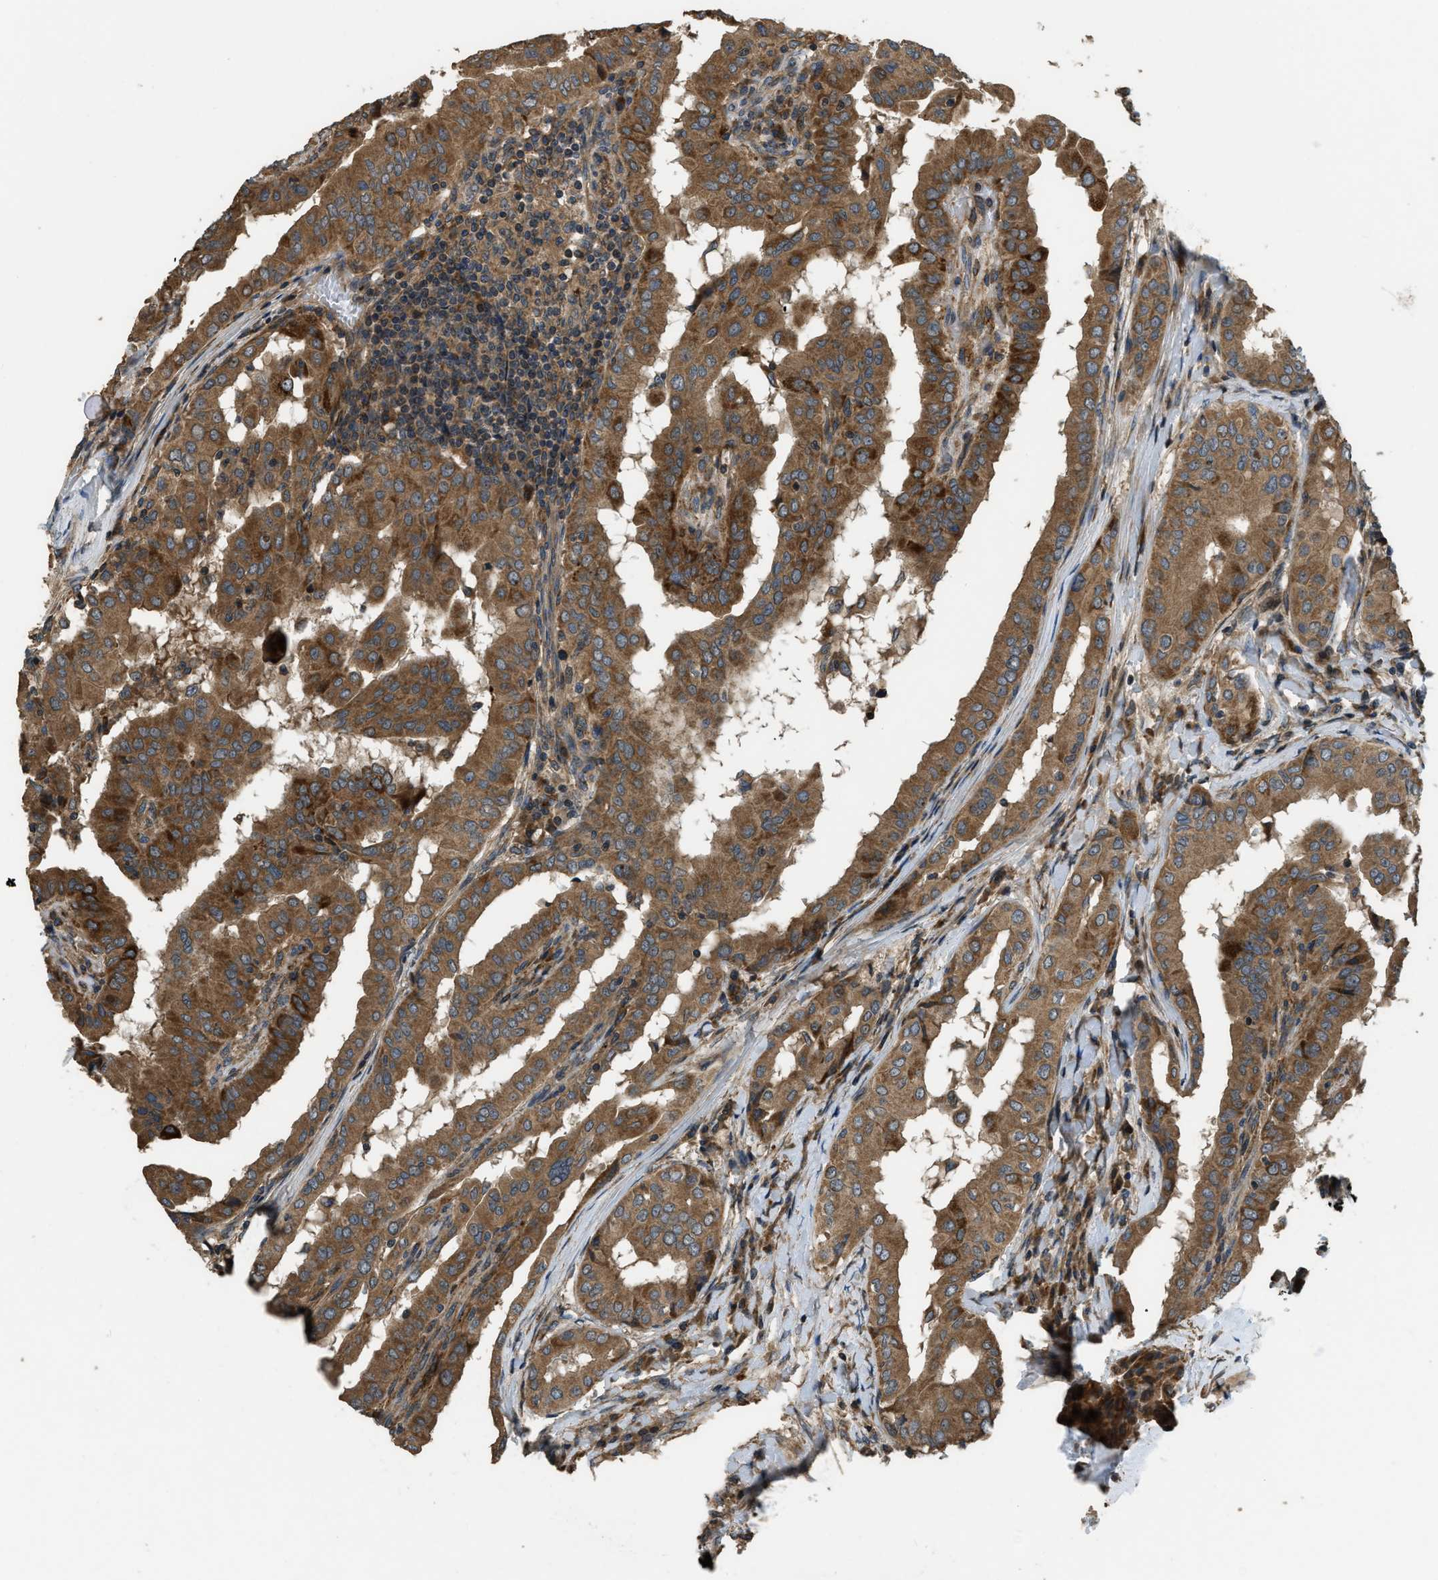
{"staining": {"intensity": "strong", "quantity": ">75%", "location": "cytoplasmic/membranous"}, "tissue": "thyroid cancer", "cell_type": "Tumor cells", "image_type": "cancer", "snomed": [{"axis": "morphology", "description": "Papillary adenocarcinoma, NOS"}, {"axis": "topography", "description": "Thyroid gland"}], "caption": "A photomicrograph of human thyroid cancer (papillary adenocarcinoma) stained for a protein exhibits strong cytoplasmic/membranous brown staining in tumor cells.", "gene": "GGH", "patient": {"sex": "male", "age": 33}}